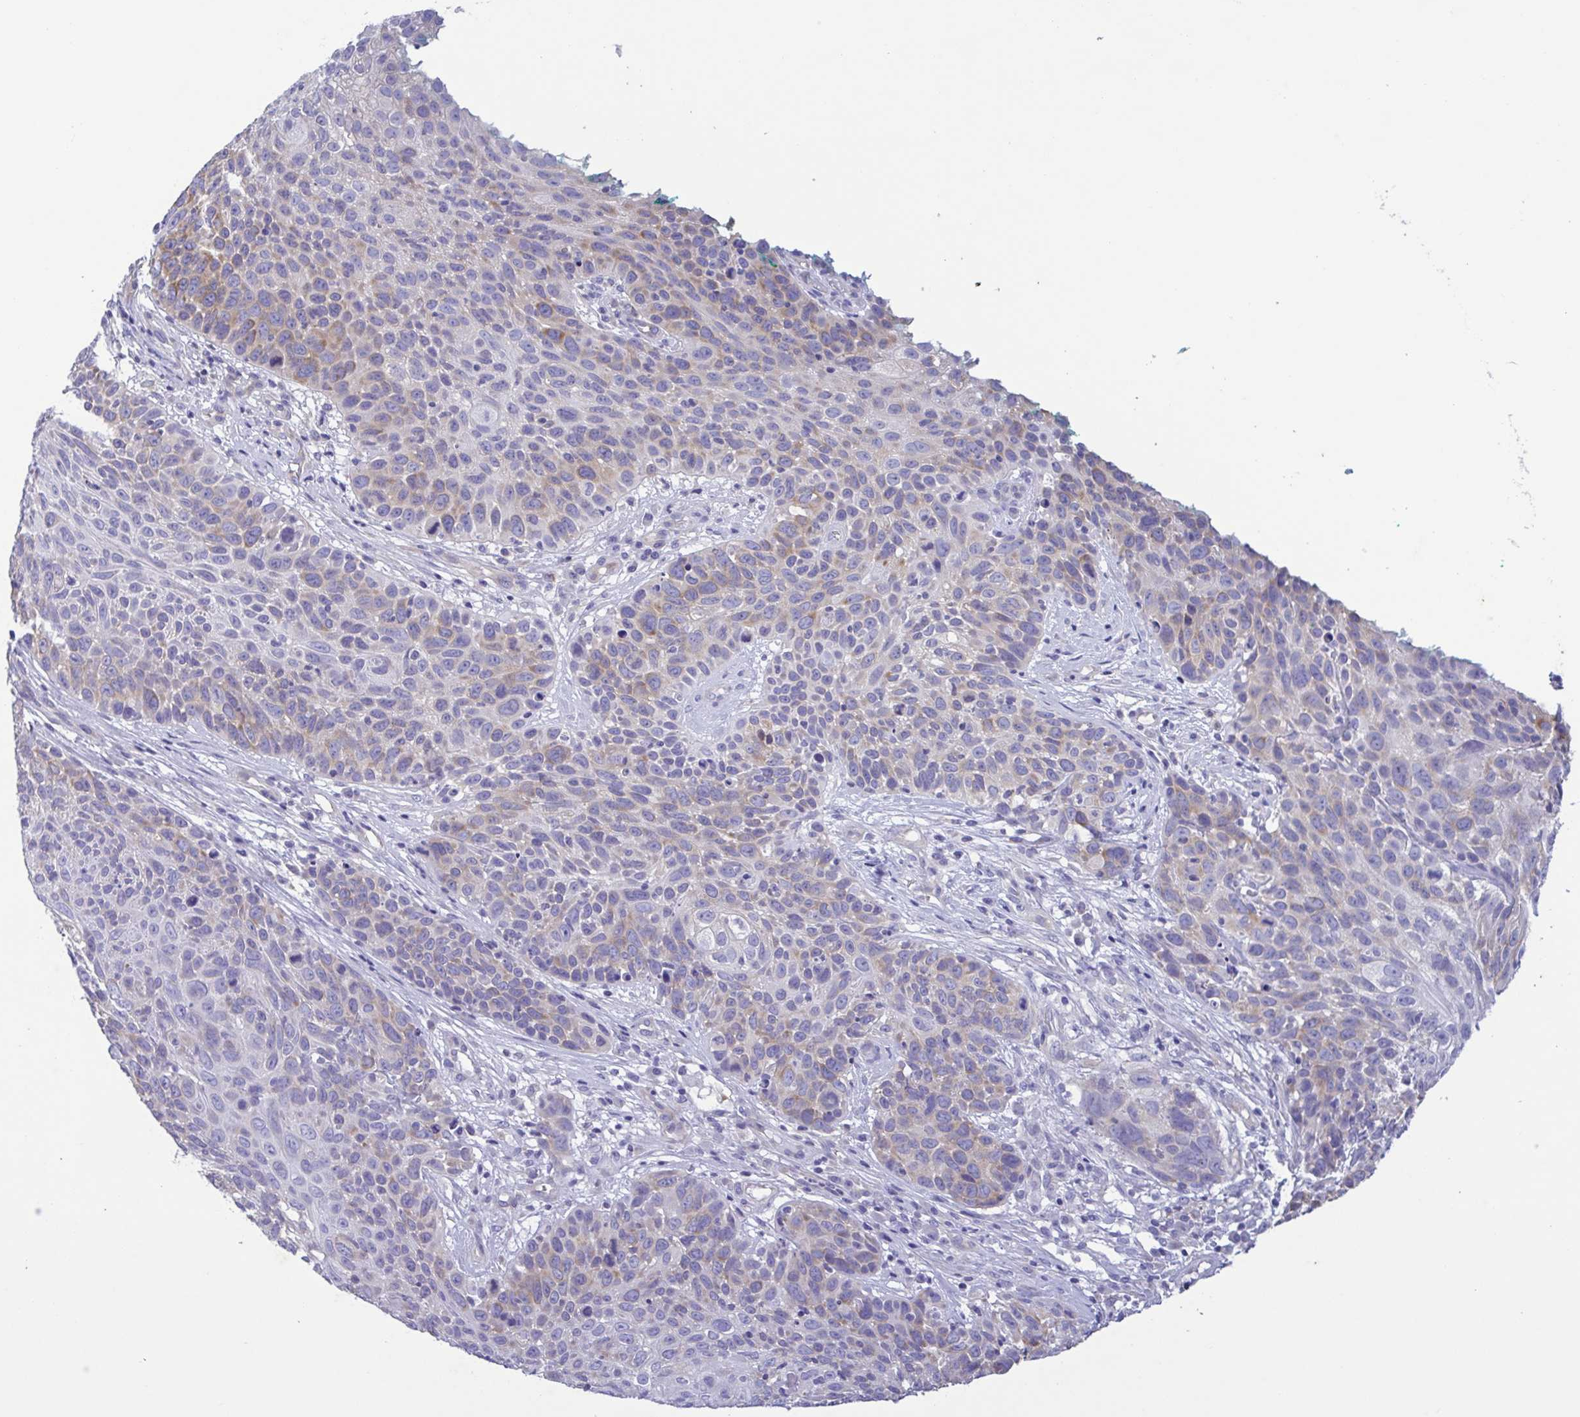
{"staining": {"intensity": "weak", "quantity": "<25%", "location": "cytoplasmic/membranous"}, "tissue": "skin cancer", "cell_type": "Tumor cells", "image_type": "cancer", "snomed": [{"axis": "morphology", "description": "Squamous cell carcinoma, NOS"}, {"axis": "topography", "description": "Skin"}], "caption": "DAB immunohistochemical staining of human squamous cell carcinoma (skin) exhibits no significant staining in tumor cells.", "gene": "TNNI3", "patient": {"sex": "male", "age": 92}}